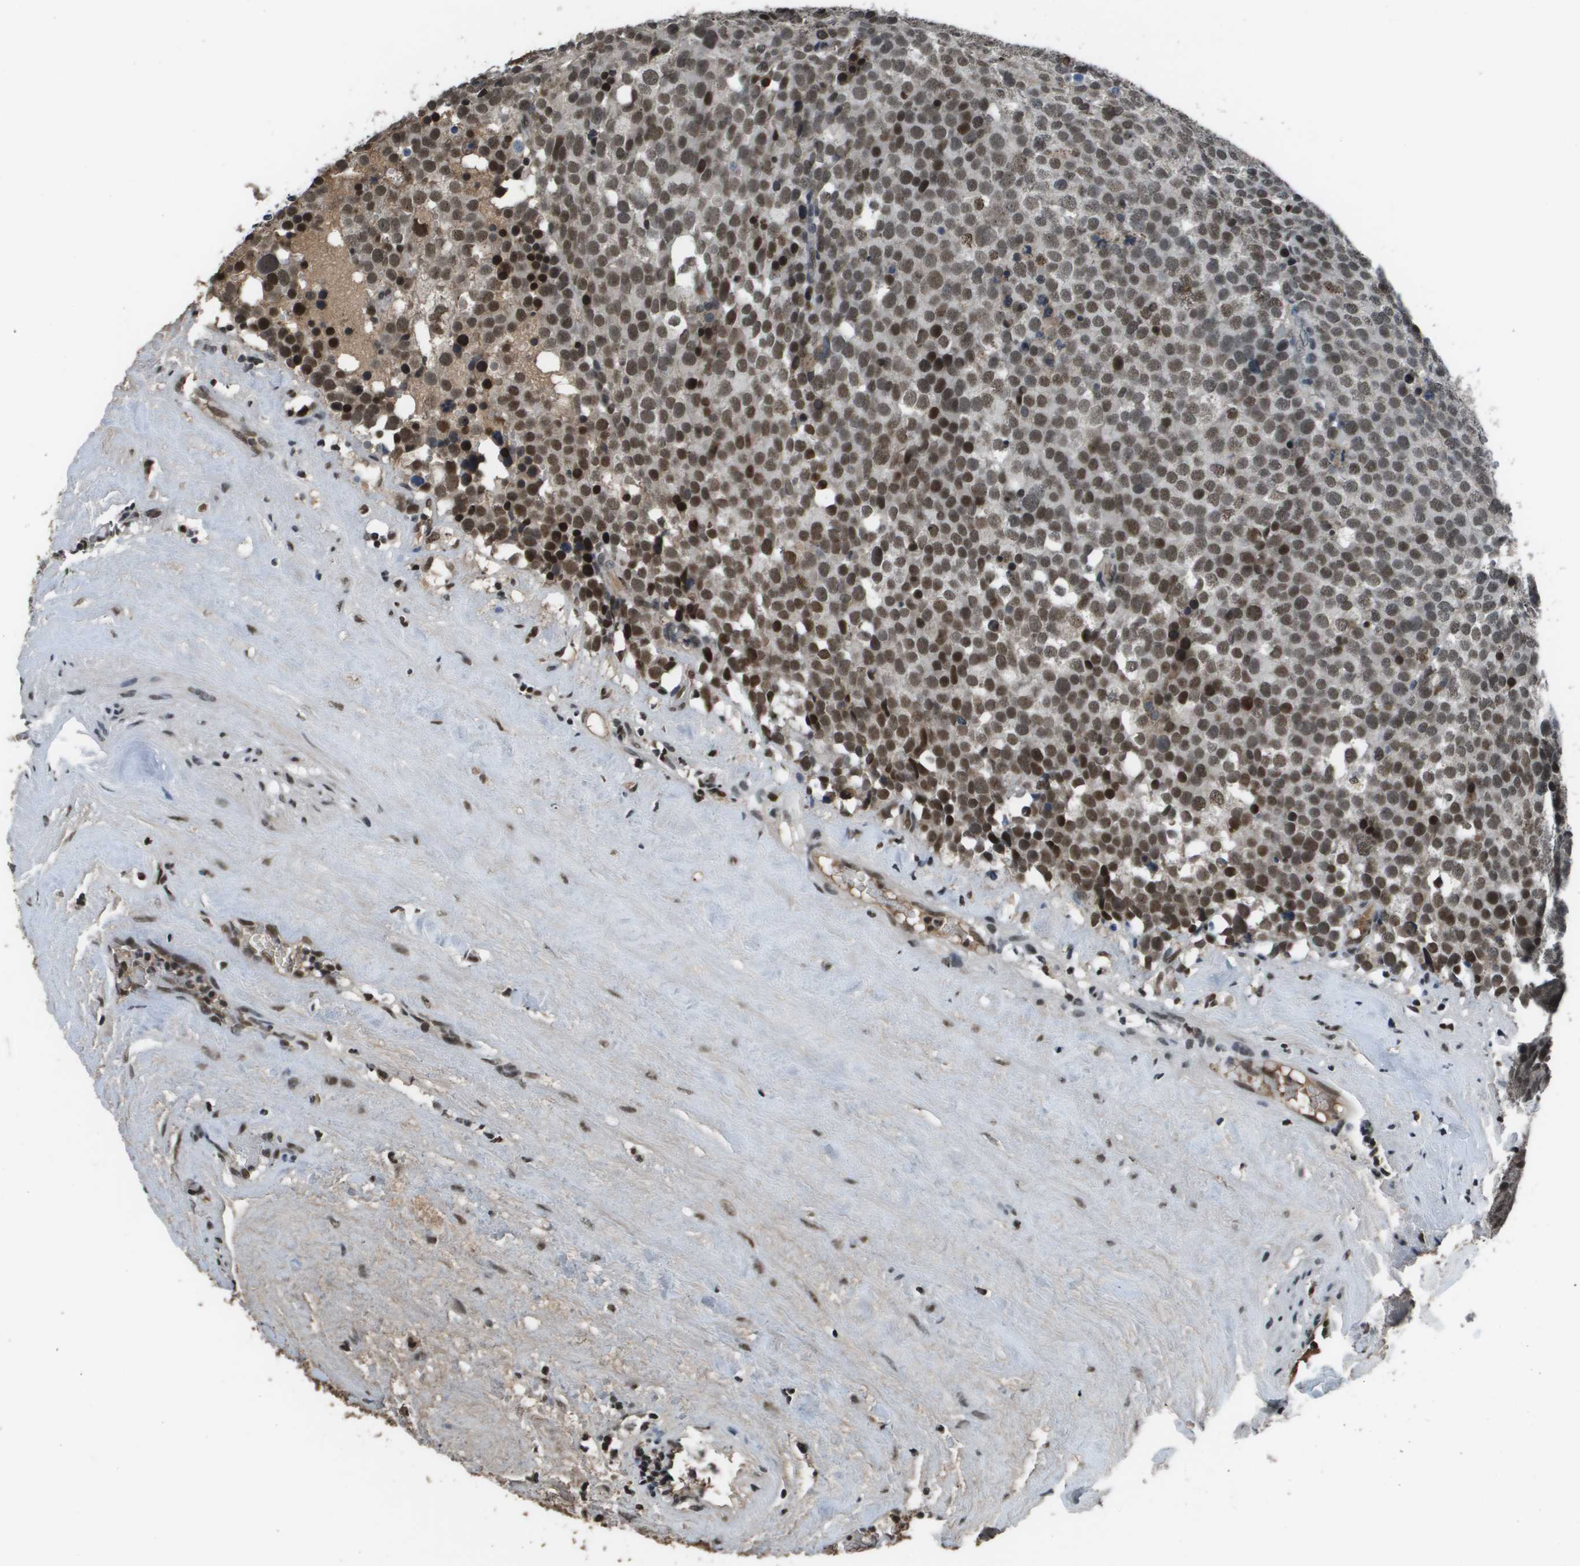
{"staining": {"intensity": "strong", "quantity": ">75%", "location": "nuclear"}, "tissue": "testis cancer", "cell_type": "Tumor cells", "image_type": "cancer", "snomed": [{"axis": "morphology", "description": "Seminoma, NOS"}, {"axis": "topography", "description": "Testis"}], "caption": "Immunohistochemistry (DAB) staining of seminoma (testis) shows strong nuclear protein positivity in approximately >75% of tumor cells. (Stains: DAB (3,3'-diaminobenzidine) in brown, nuclei in blue, Microscopy: brightfield microscopy at high magnification).", "gene": "THRAP3", "patient": {"sex": "male", "age": 71}}